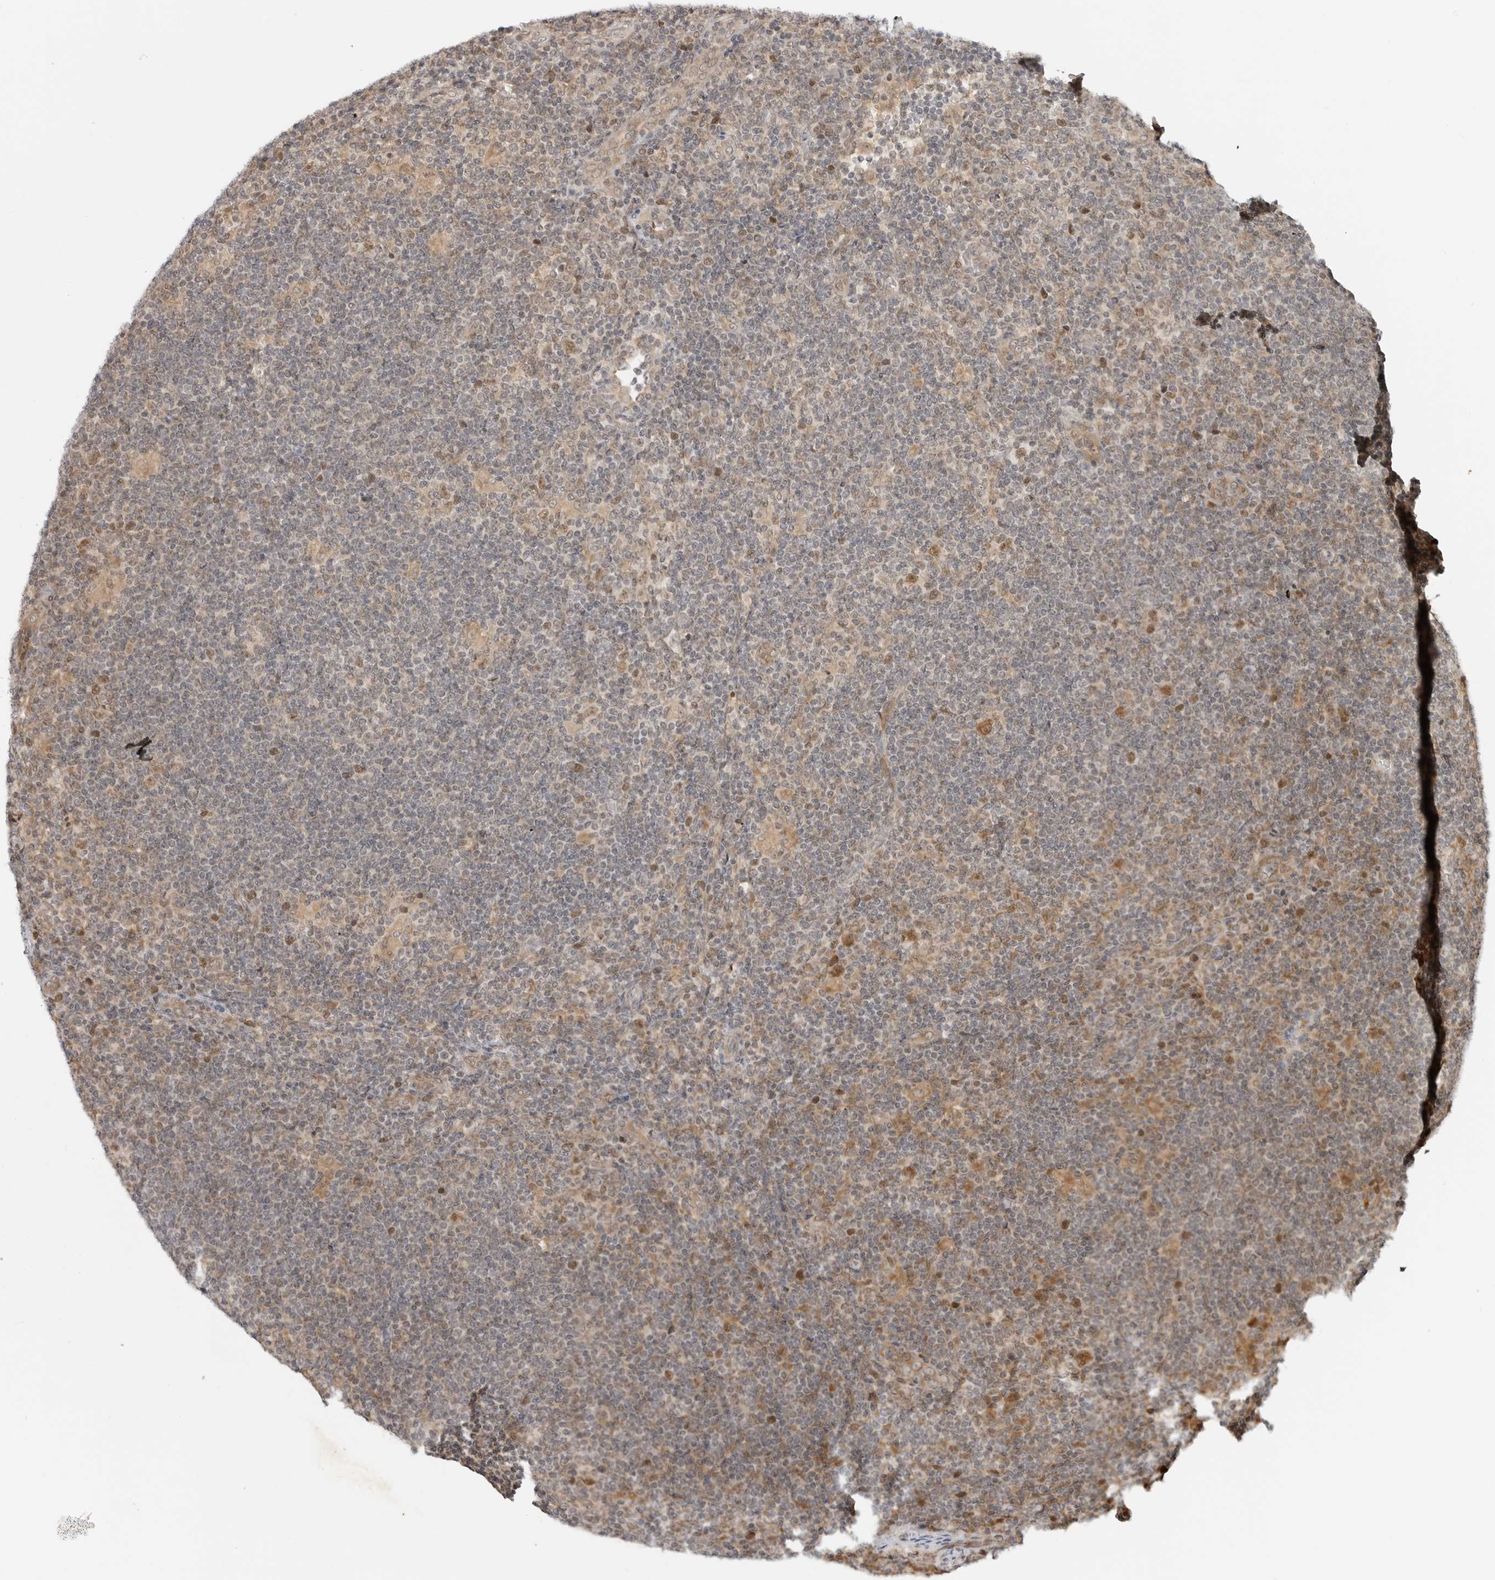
{"staining": {"intensity": "moderate", "quantity": ">75%", "location": "cytoplasmic/membranous,nuclear"}, "tissue": "lymphoma", "cell_type": "Tumor cells", "image_type": "cancer", "snomed": [{"axis": "morphology", "description": "Hodgkin's disease, NOS"}, {"axis": "topography", "description": "Lymph node"}], "caption": "Moderate cytoplasmic/membranous and nuclear staining for a protein is seen in about >75% of tumor cells of lymphoma using immunohistochemistry.", "gene": "TIPRL", "patient": {"sex": "female", "age": 57}}